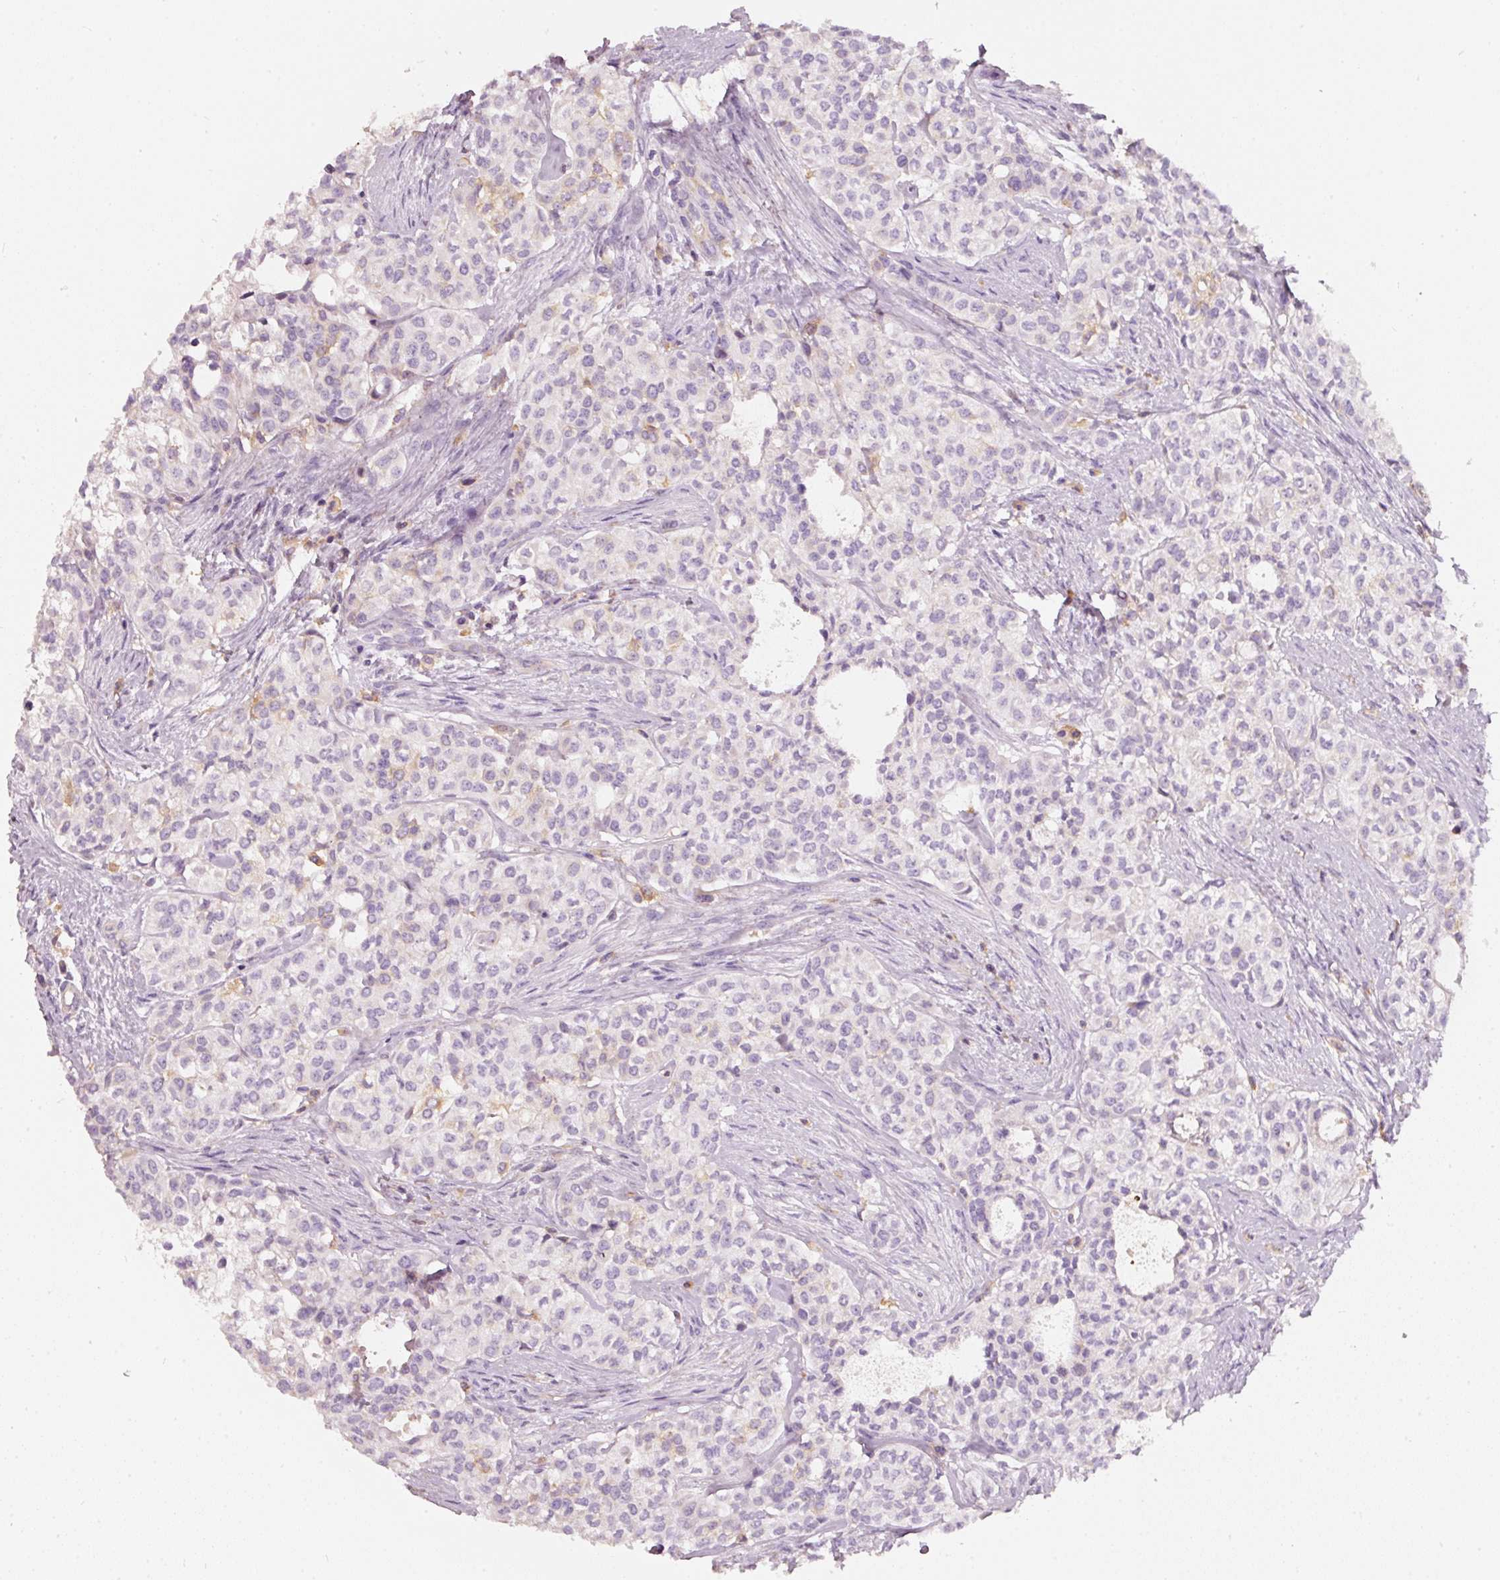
{"staining": {"intensity": "negative", "quantity": "none", "location": "none"}, "tissue": "head and neck cancer", "cell_type": "Tumor cells", "image_type": "cancer", "snomed": [{"axis": "morphology", "description": "Adenocarcinoma, NOS"}, {"axis": "topography", "description": "Head-Neck"}], "caption": "Immunohistochemistry (IHC) photomicrograph of neoplastic tissue: human head and neck cancer stained with DAB exhibits no significant protein positivity in tumor cells. The staining was performed using DAB to visualize the protein expression in brown, while the nuclei were stained in blue with hematoxylin (Magnification: 20x).", "gene": "IQGAP2", "patient": {"sex": "male", "age": 81}}